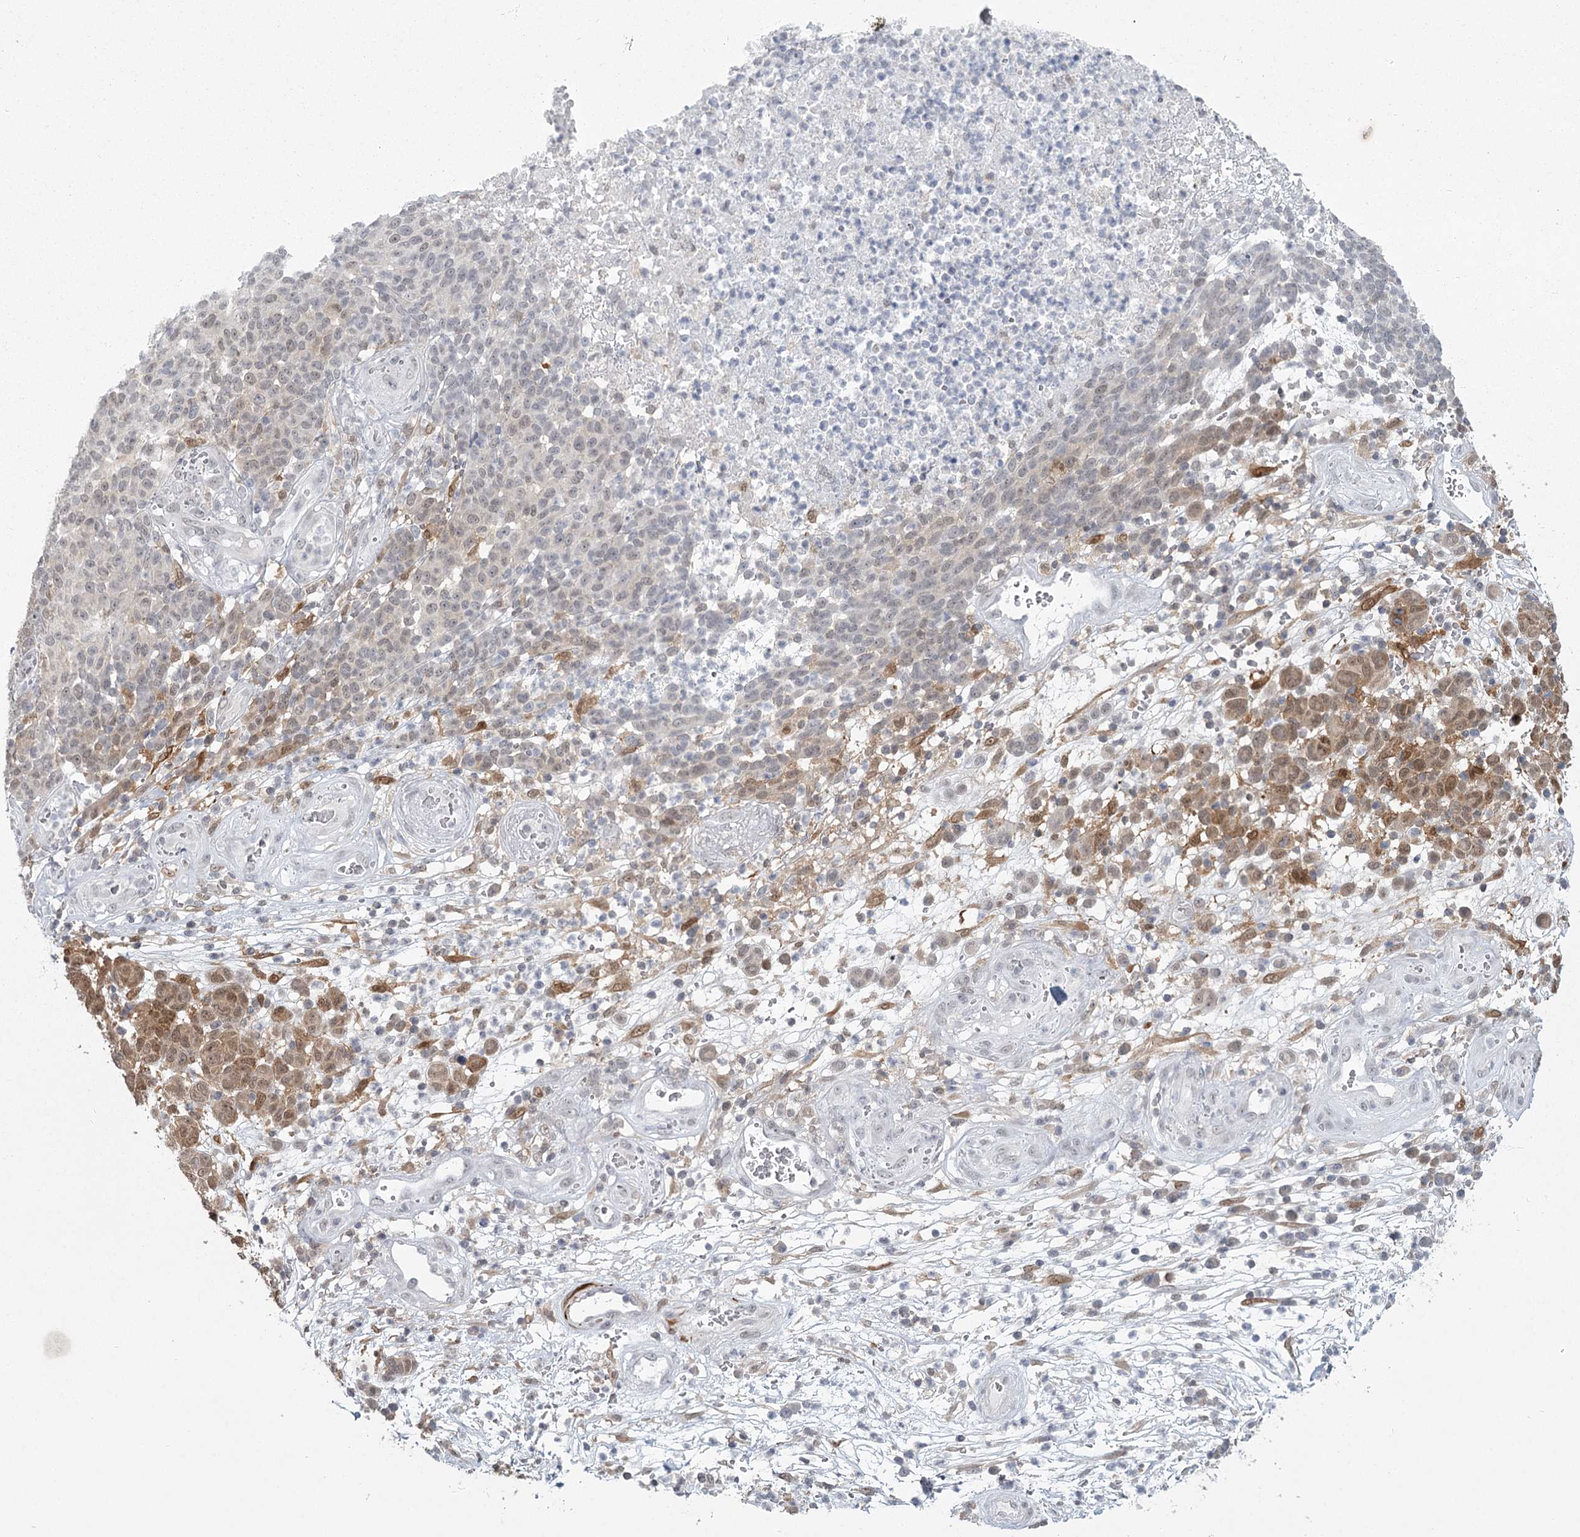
{"staining": {"intensity": "moderate", "quantity": "<25%", "location": "cytoplasmic/membranous"}, "tissue": "melanoma", "cell_type": "Tumor cells", "image_type": "cancer", "snomed": [{"axis": "morphology", "description": "Malignant melanoma, NOS"}, {"axis": "topography", "description": "Skin"}], "caption": "Immunohistochemistry image of human melanoma stained for a protein (brown), which reveals low levels of moderate cytoplasmic/membranous expression in about <25% of tumor cells.", "gene": "TMEM70", "patient": {"sex": "male", "age": 49}}